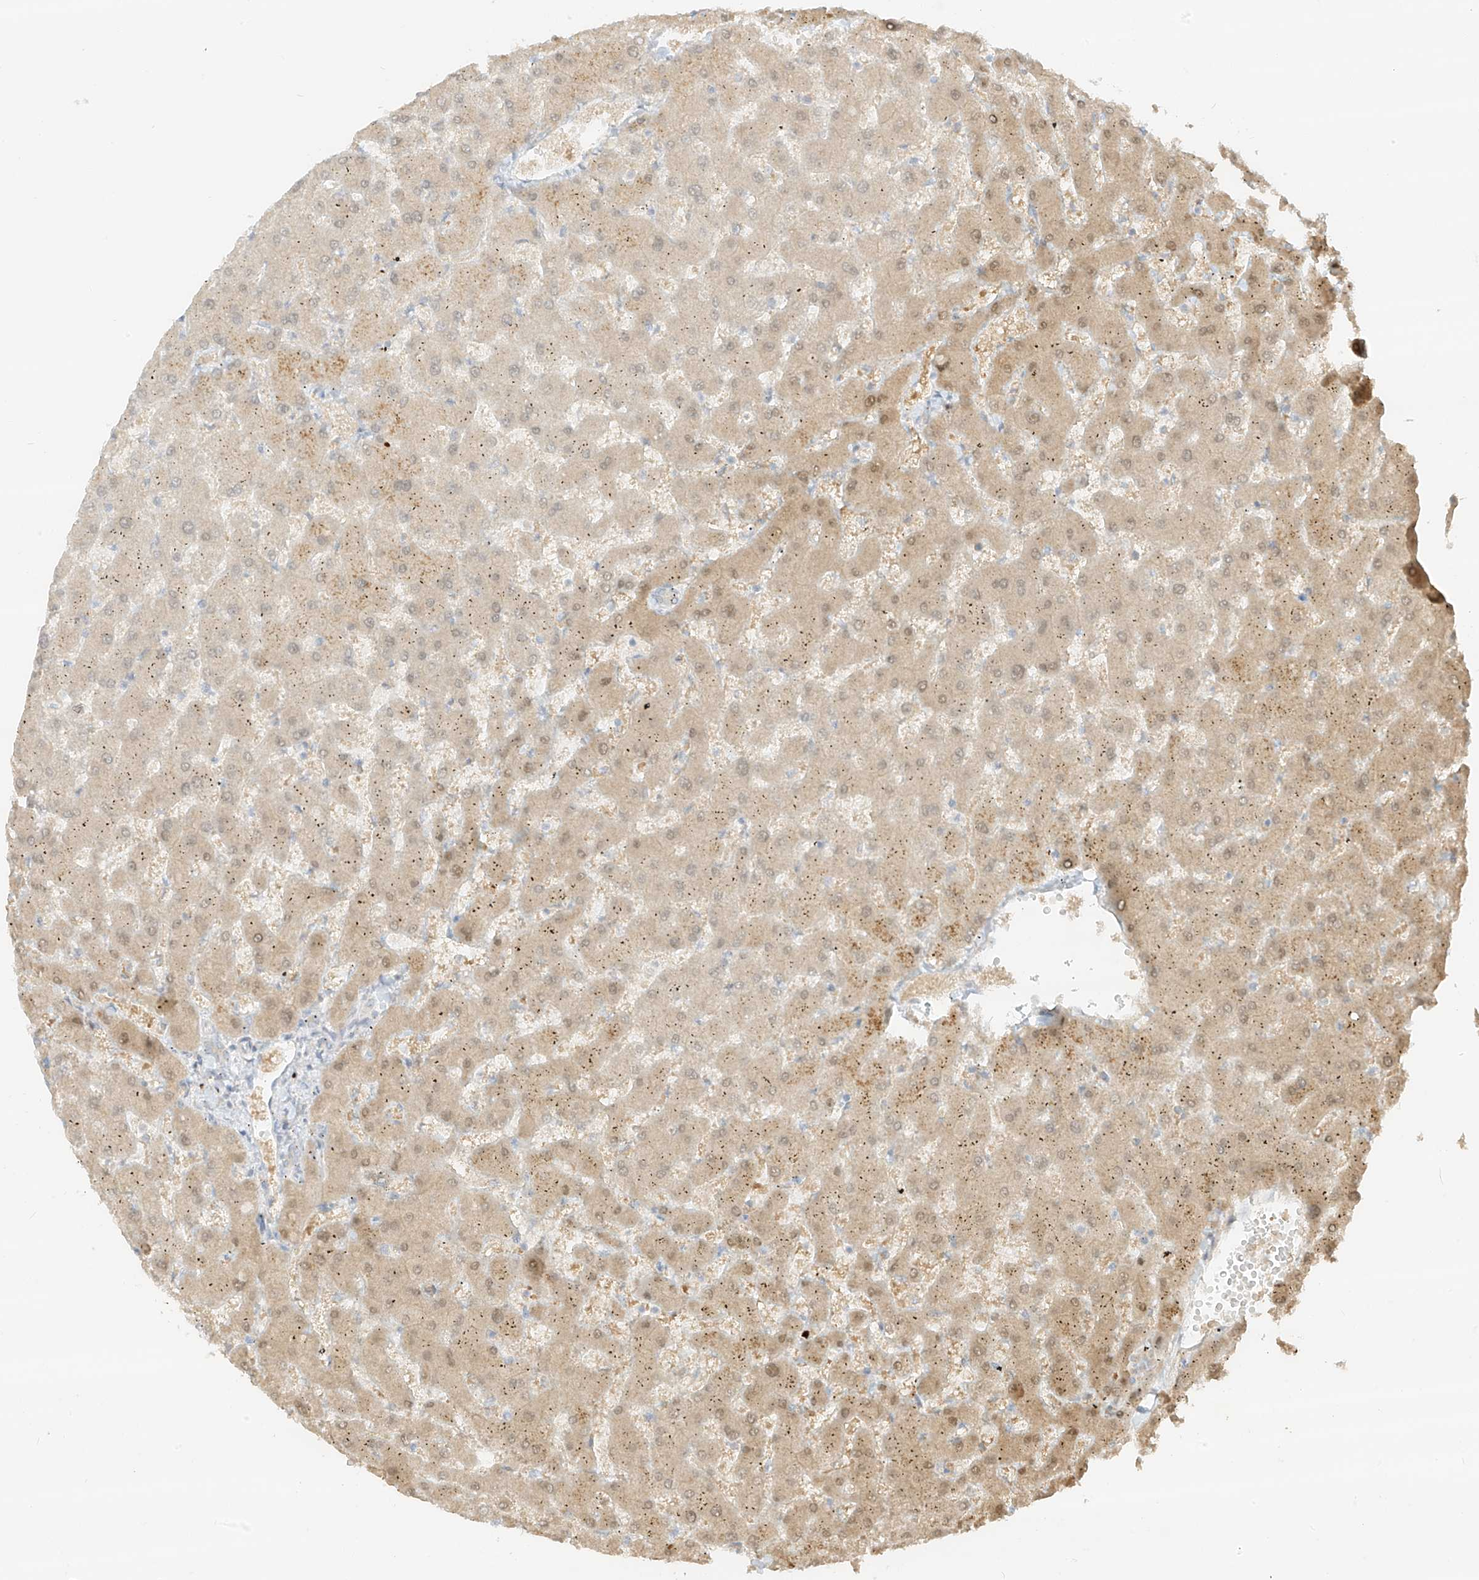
{"staining": {"intensity": "negative", "quantity": "none", "location": "none"}, "tissue": "liver", "cell_type": "Cholangiocytes", "image_type": "normal", "snomed": [{"axis": "morphology", "description": "Normal tissue, NOS"}, {"axis": "topography", "description": "Liver"}], "caption": "Immunohistochemistry (IHC) micrograph of normal liver: liver stained with DAB exhibits no significant protein staining in cholangiocytes.", "gene": "LIPT1", "patient": {"sex": "female", "age": 63}}